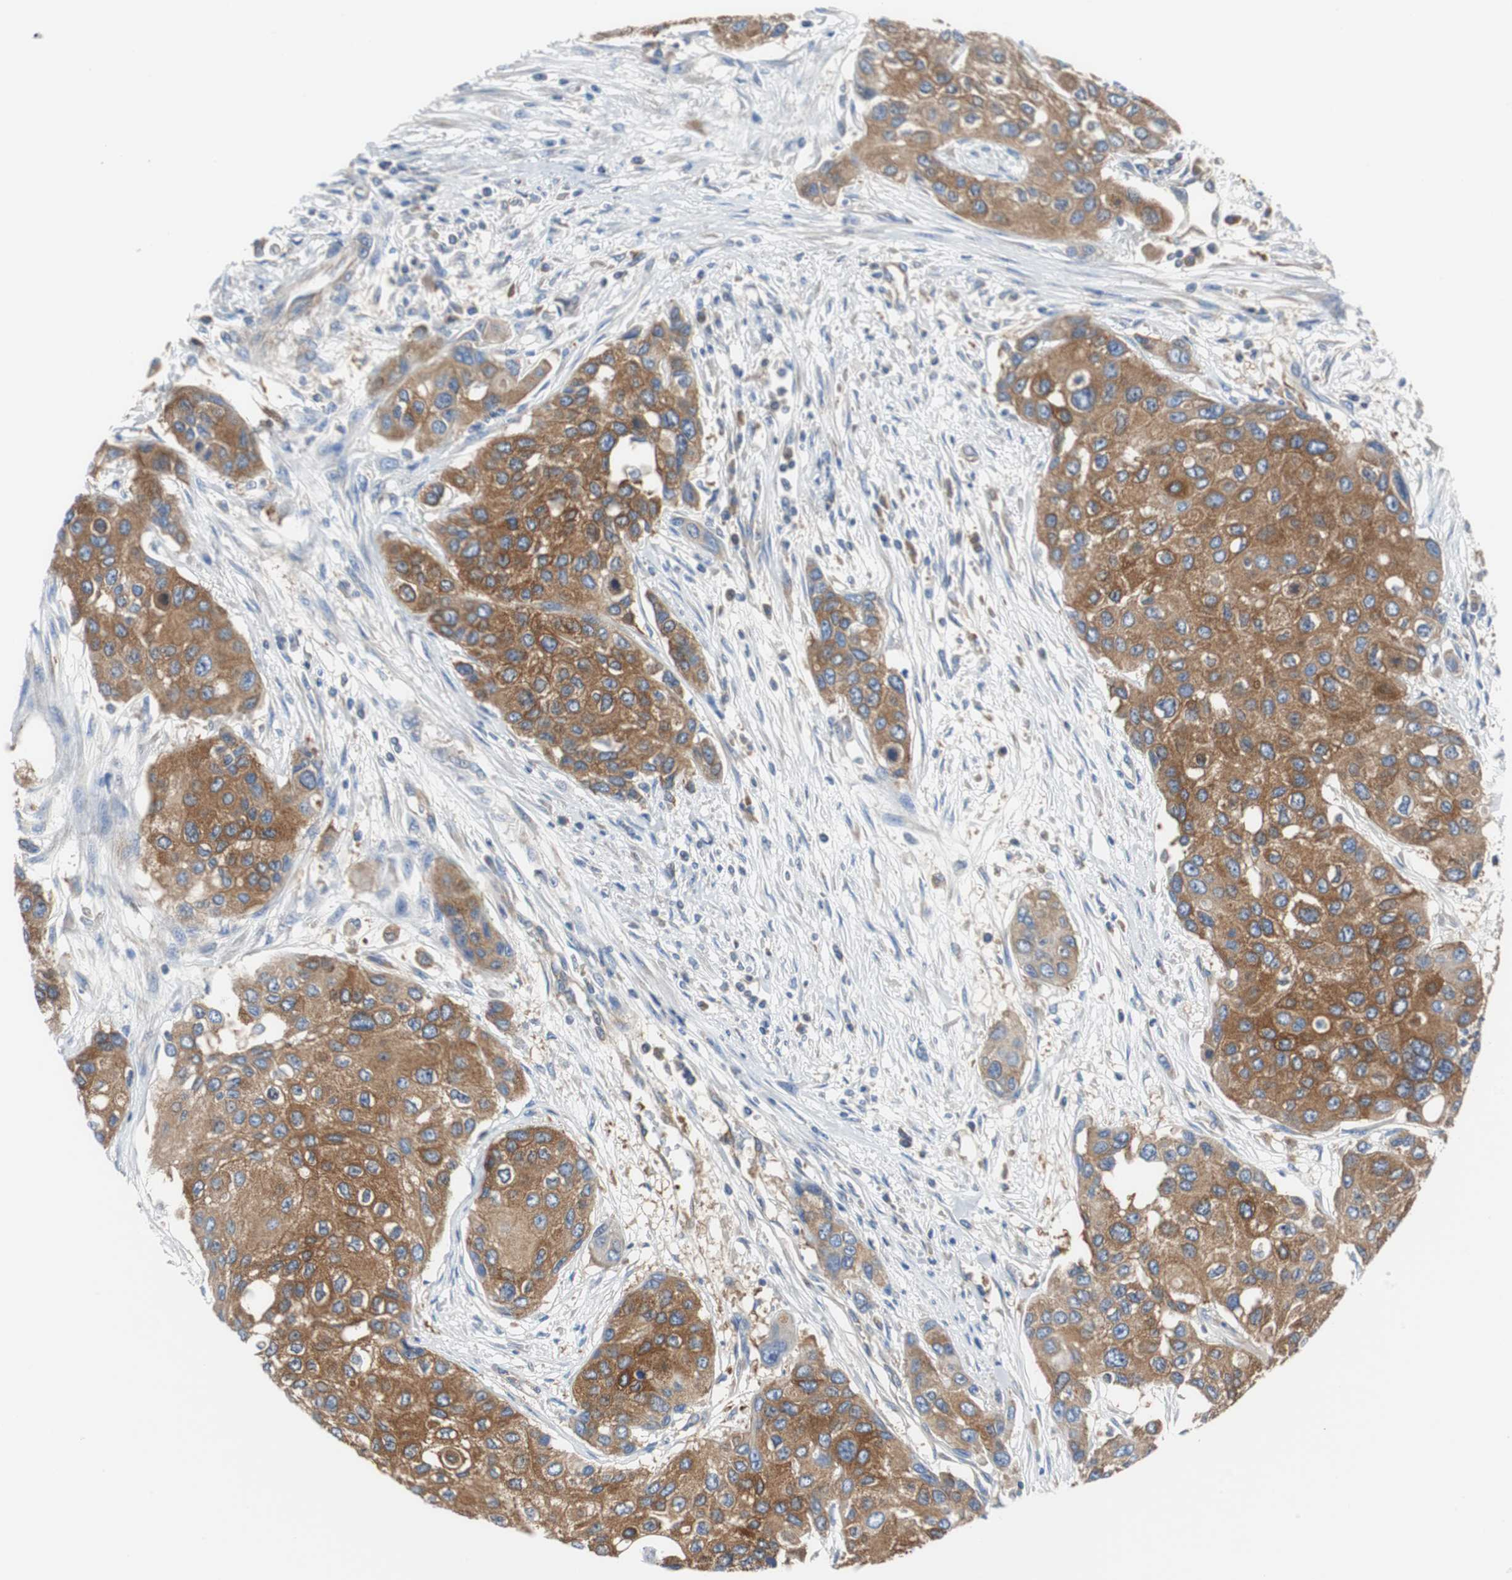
{"staining": {"intensity": "moderate", "quantity": ">75%", "location": "cytoplasmic/membranous"}, "tissue": "urothelial cancer", "cell_type": "Tumor cells", "image_type": "cancer", "snomed": [{"axis": "morphology", "description": "Urothelial carcinoma, High grade"}, {"axis": "topography", "description": "Urinary bladder"}], "caption": "Tumor cells reveal moderate cytoplasmic/membranous expression in approximately >75% of cells in urothelial cancer.", "gene": "BRAF", "patient": {"sex": "female", "age": 56}}